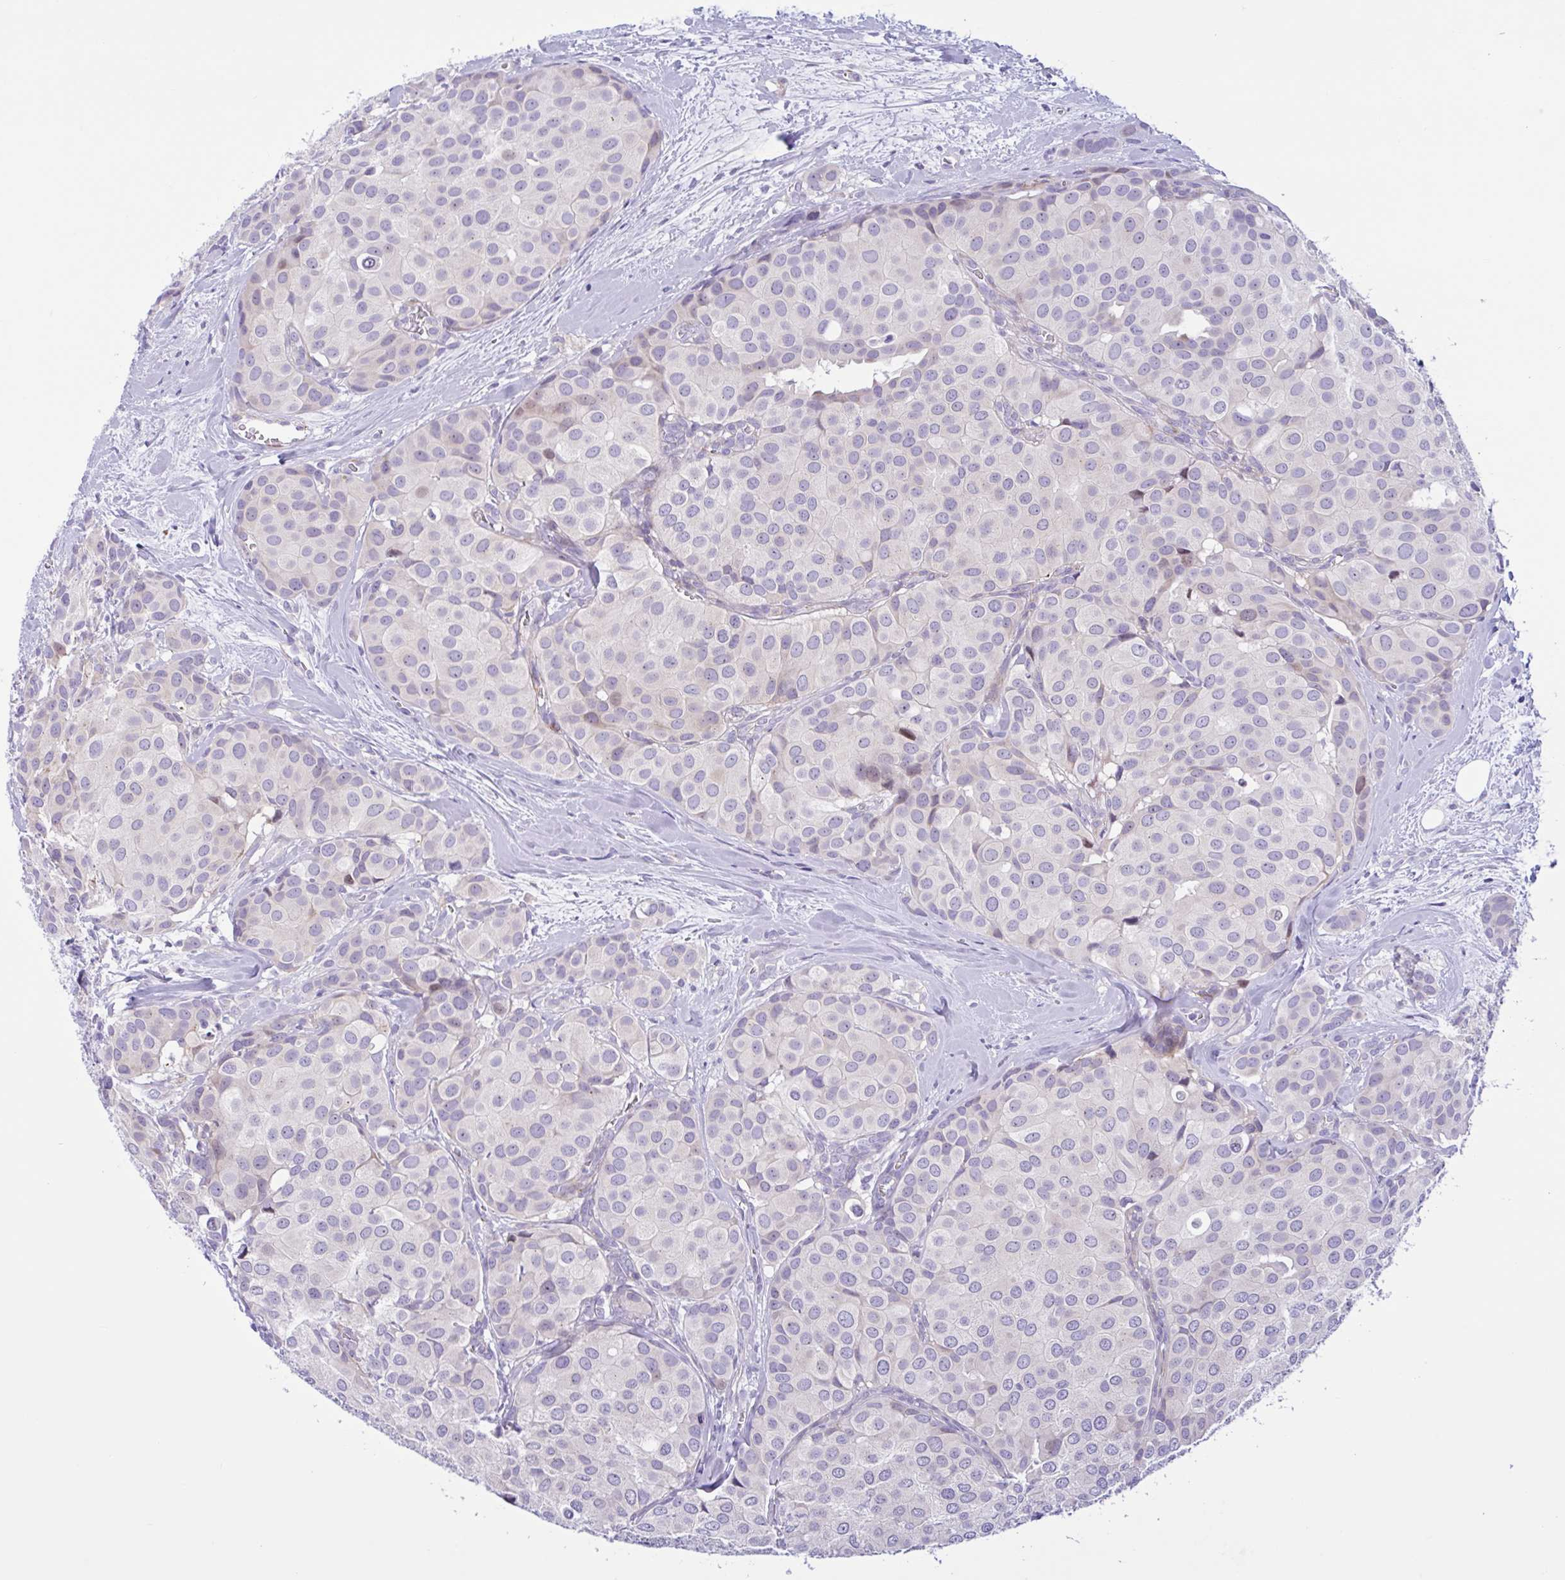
{"staining": {"intensity": "negative", "quantity": "none", "location": "none"}, "tissue": "breast cancer", "cell_type": "Tumor cells", "image_type": "cancer", "snomed": [{"axis": "morphology", "description": "Duct carcinoma"}, {"axis": "topography", "description": "Breast"}], "caption": "Image shows no significant protein expression in tumor cells of breast cancer (intraductal carcinoma).", "gene": "AHCYL2", "patient": {"sex": "female", "age": 70}}